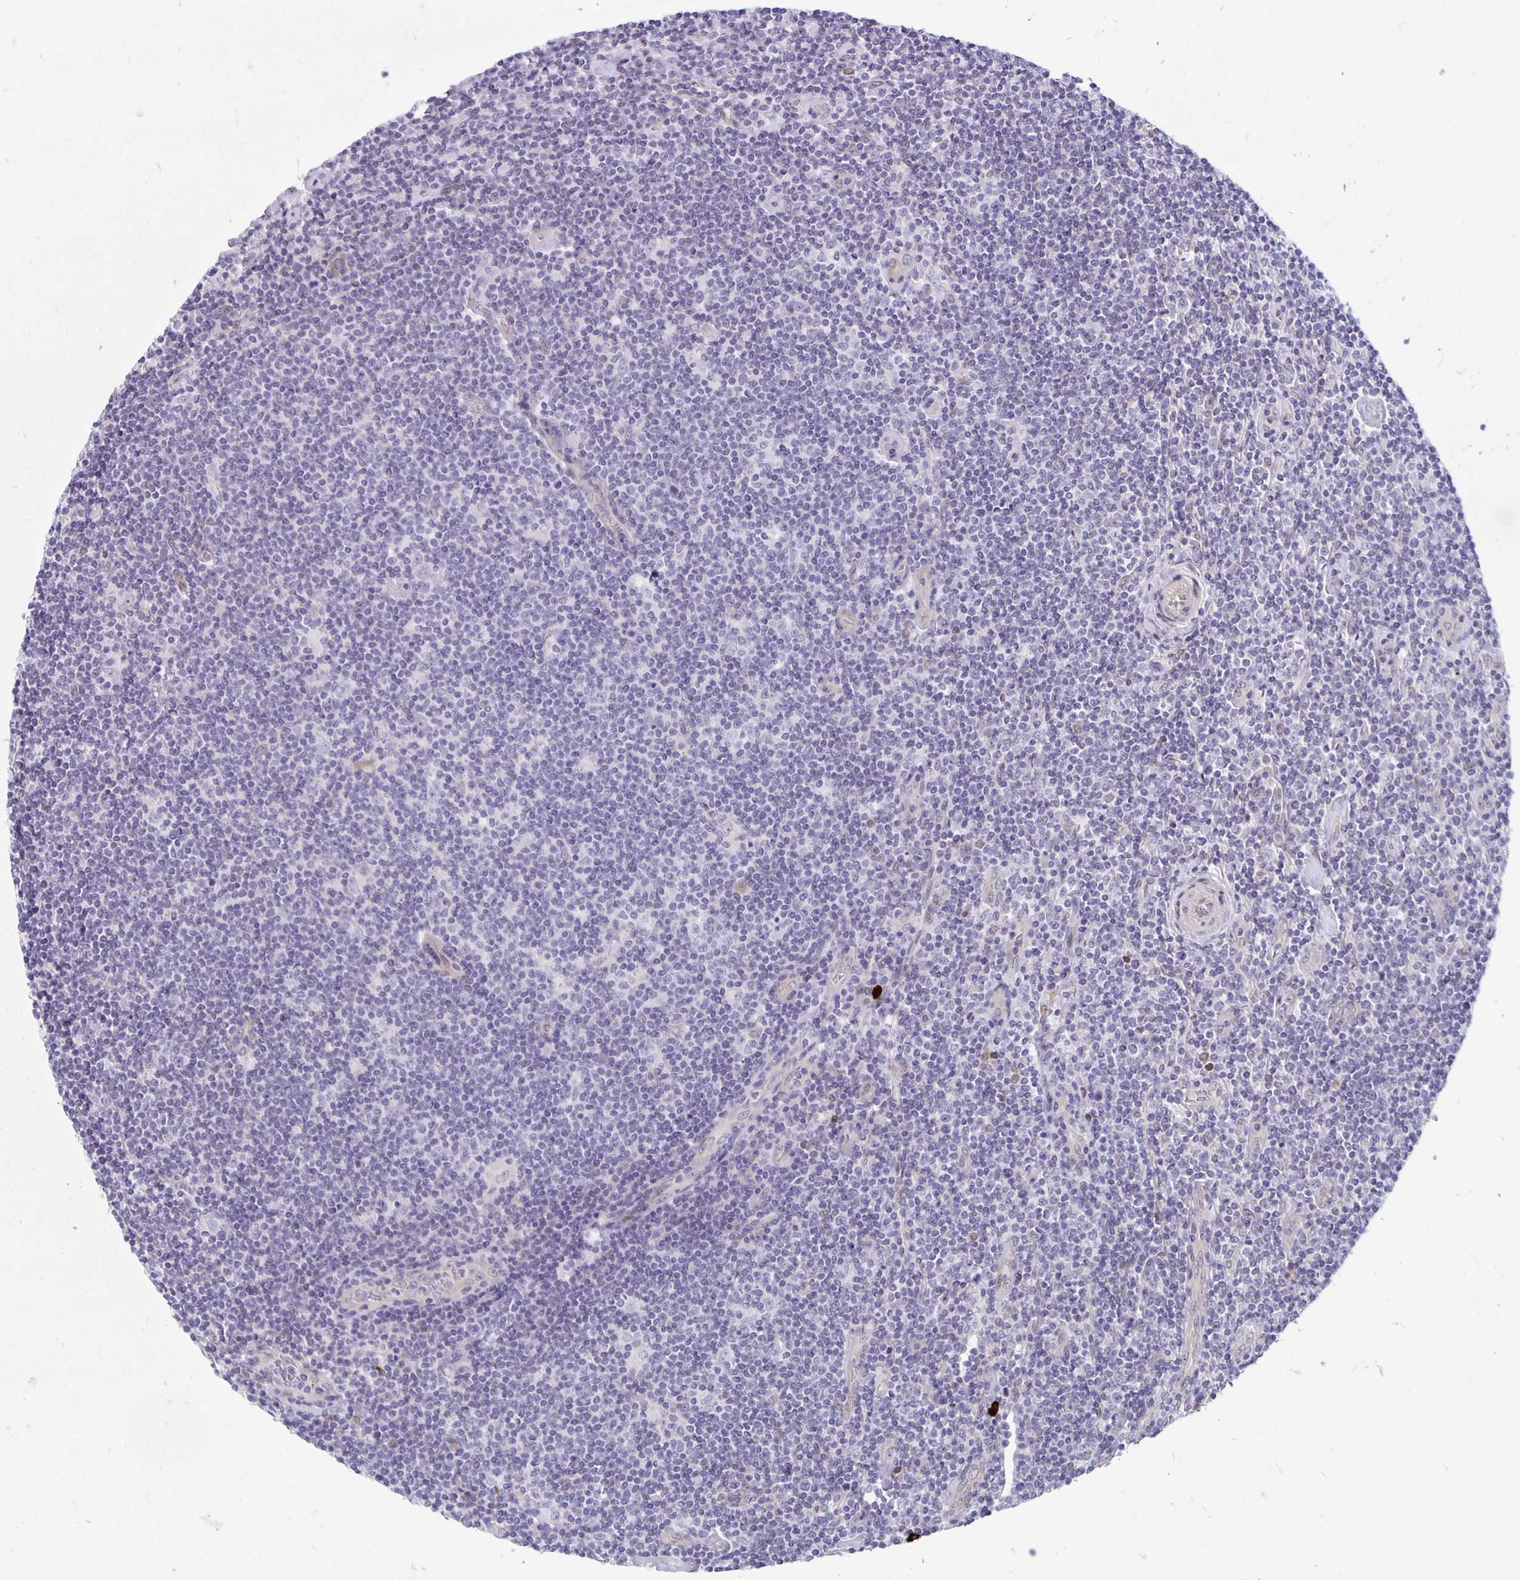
{"staining": {"intensity": "negative", "quantity": "none", "location": "none"}, "tissue": "lymphoma", "cell_type": "Tumor cells", "image_type": "cancer", "snomed": [{"axis": "morphology", "description": "Hodgkin's disease, NOS"}, {"axis": "topography", "description": "Lymph node"}], "caption": "Lymphoma stained for a protein using IHC displays no staining tumor cells.", "gene": "TAX1BP3", "patient": {"sex": "male", "age": 40}}